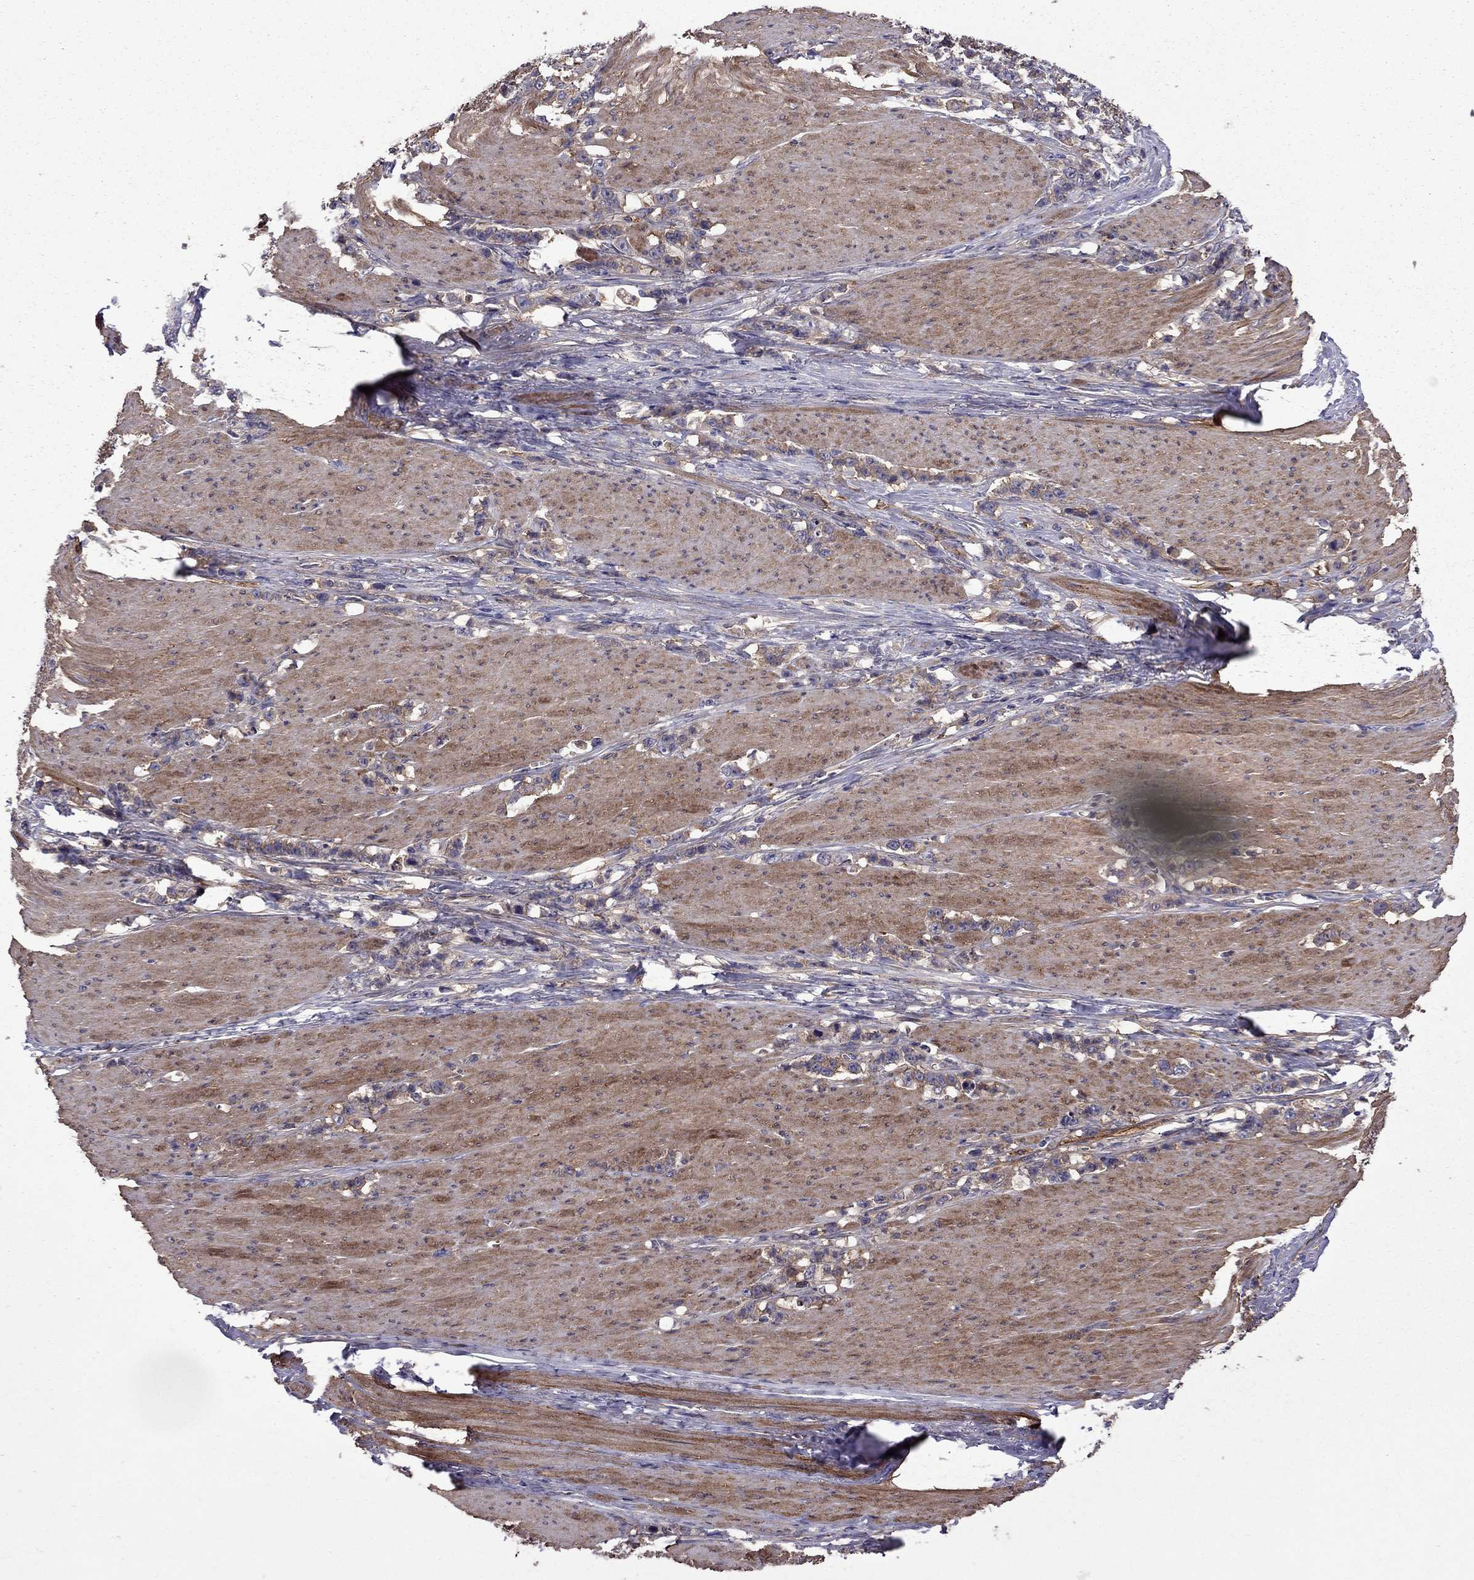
{"staining": {"intensity": "weak", "quantity": "25%-75%", "location": "cytoplasmic/membranous"}, "tissue": "stomach cancer", "cell_type": "Tumor cells", "image_type": "cancer", "snomed": [{"axis": "morphology", "description": "Adenocarcinoma, NOS"}, {"axis": "topography", "description": "Stomach, lower"}], "caption": "A high-resolution photomicrograph shows immunohistochemistry staining of stomach cancer (adenocarcinoma), which exhibits weak cytoplasmic/membranous staining in about 25%-75% of tumor cells.", "gene": "ITGB1", "patient": {"sex": "male", "age": 88}}